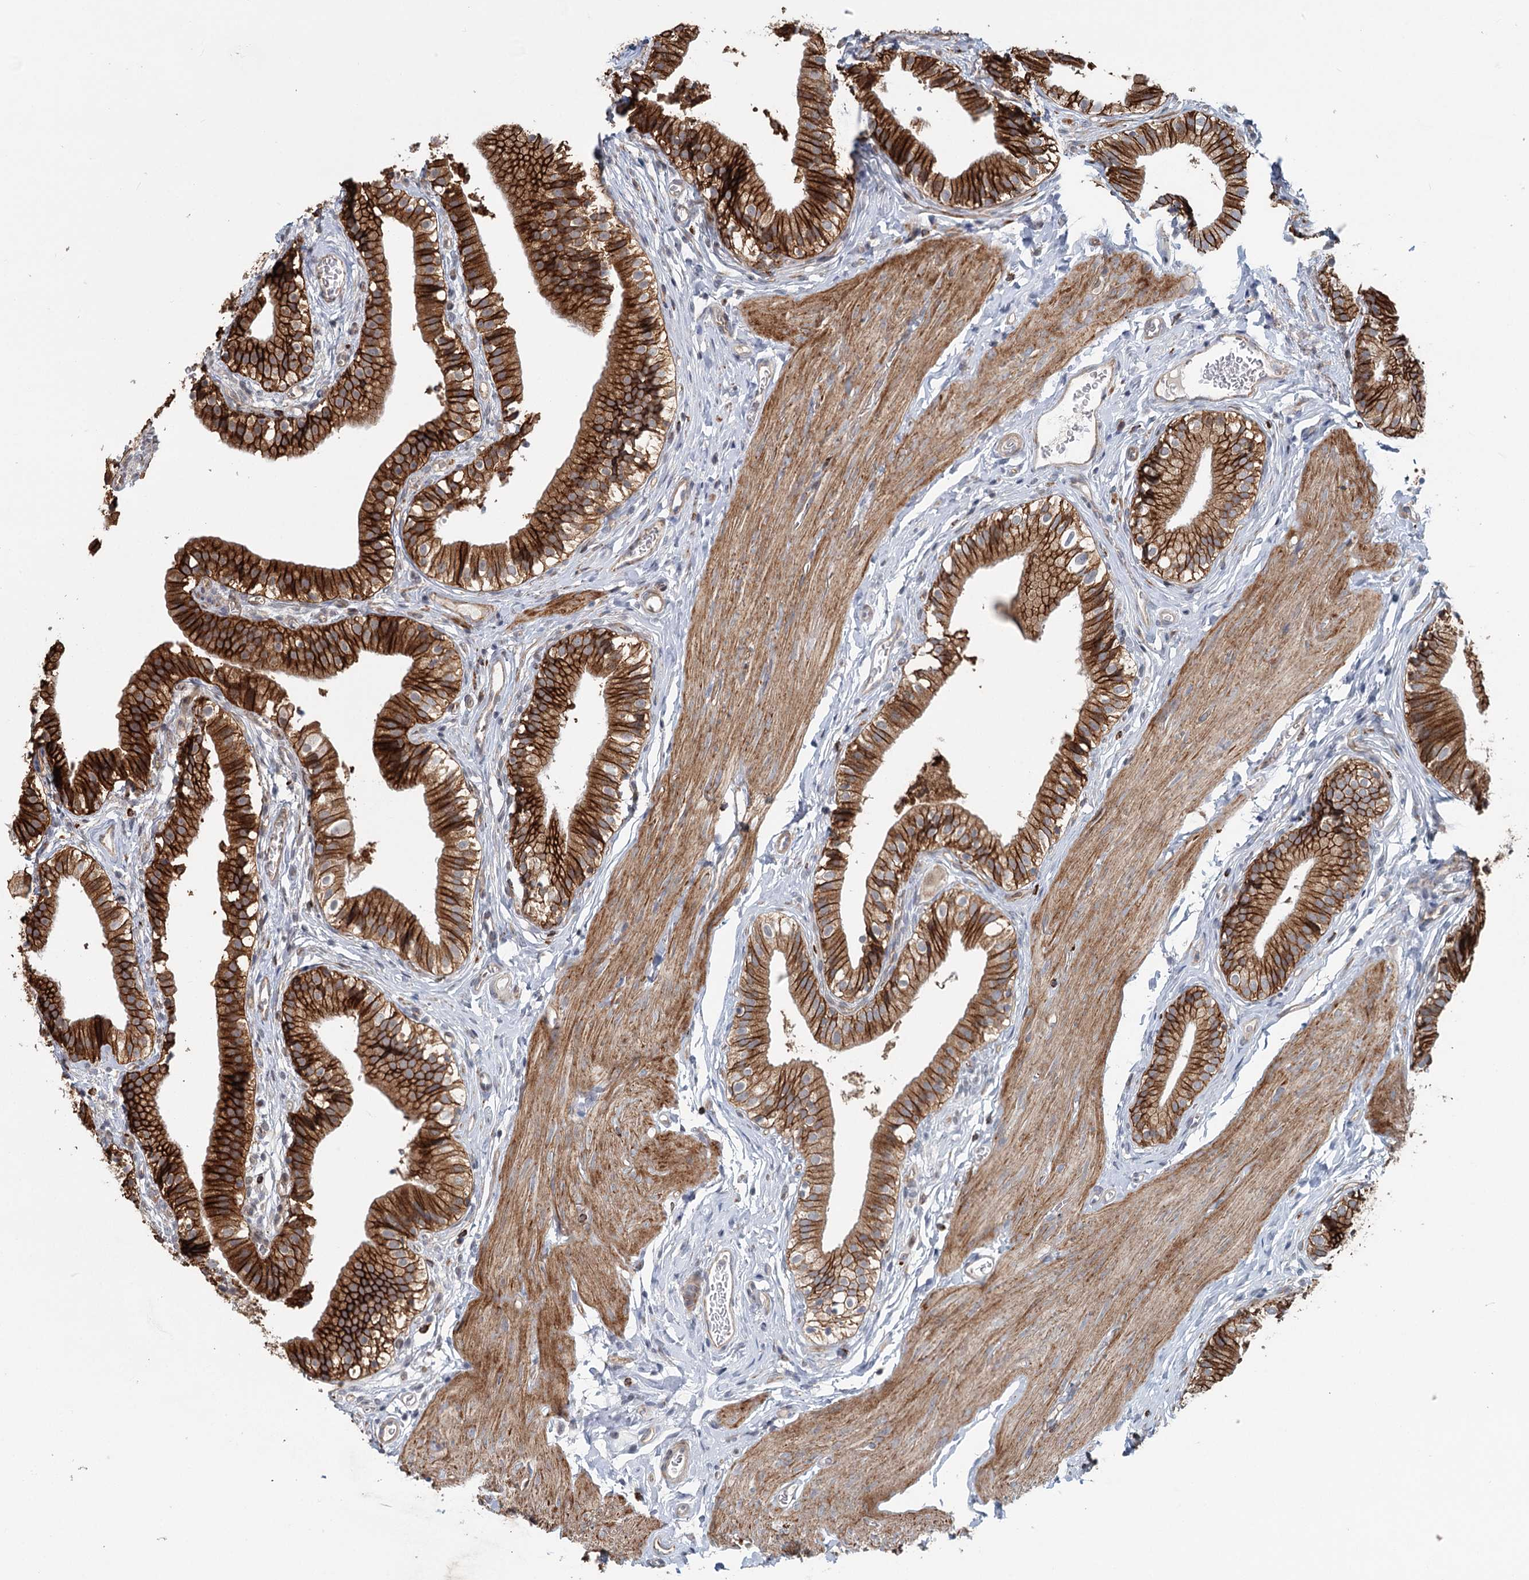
{"staining": {"intensity": "strong", "quantity": ">75%", "location": "cytoplasmic/membranous"}, "tissue": "gallbladder", "cell_type": "Glandular cells", "image_type": "normal", "snomed": [{"axis": "morphology", "description": "Normal tissue, NOS"}, {"axis": "topography", "description": "Gallbladder"}], "caption": "High-power microscopy captured an immunohistochemistry (IHC) histopathology image of benign gallbladder, revealing strong cytoplasmic/membranous staining in about >75% of glandular cells.", "gene": "RNF111", "patient": {"sex": "female", "age": 47}}